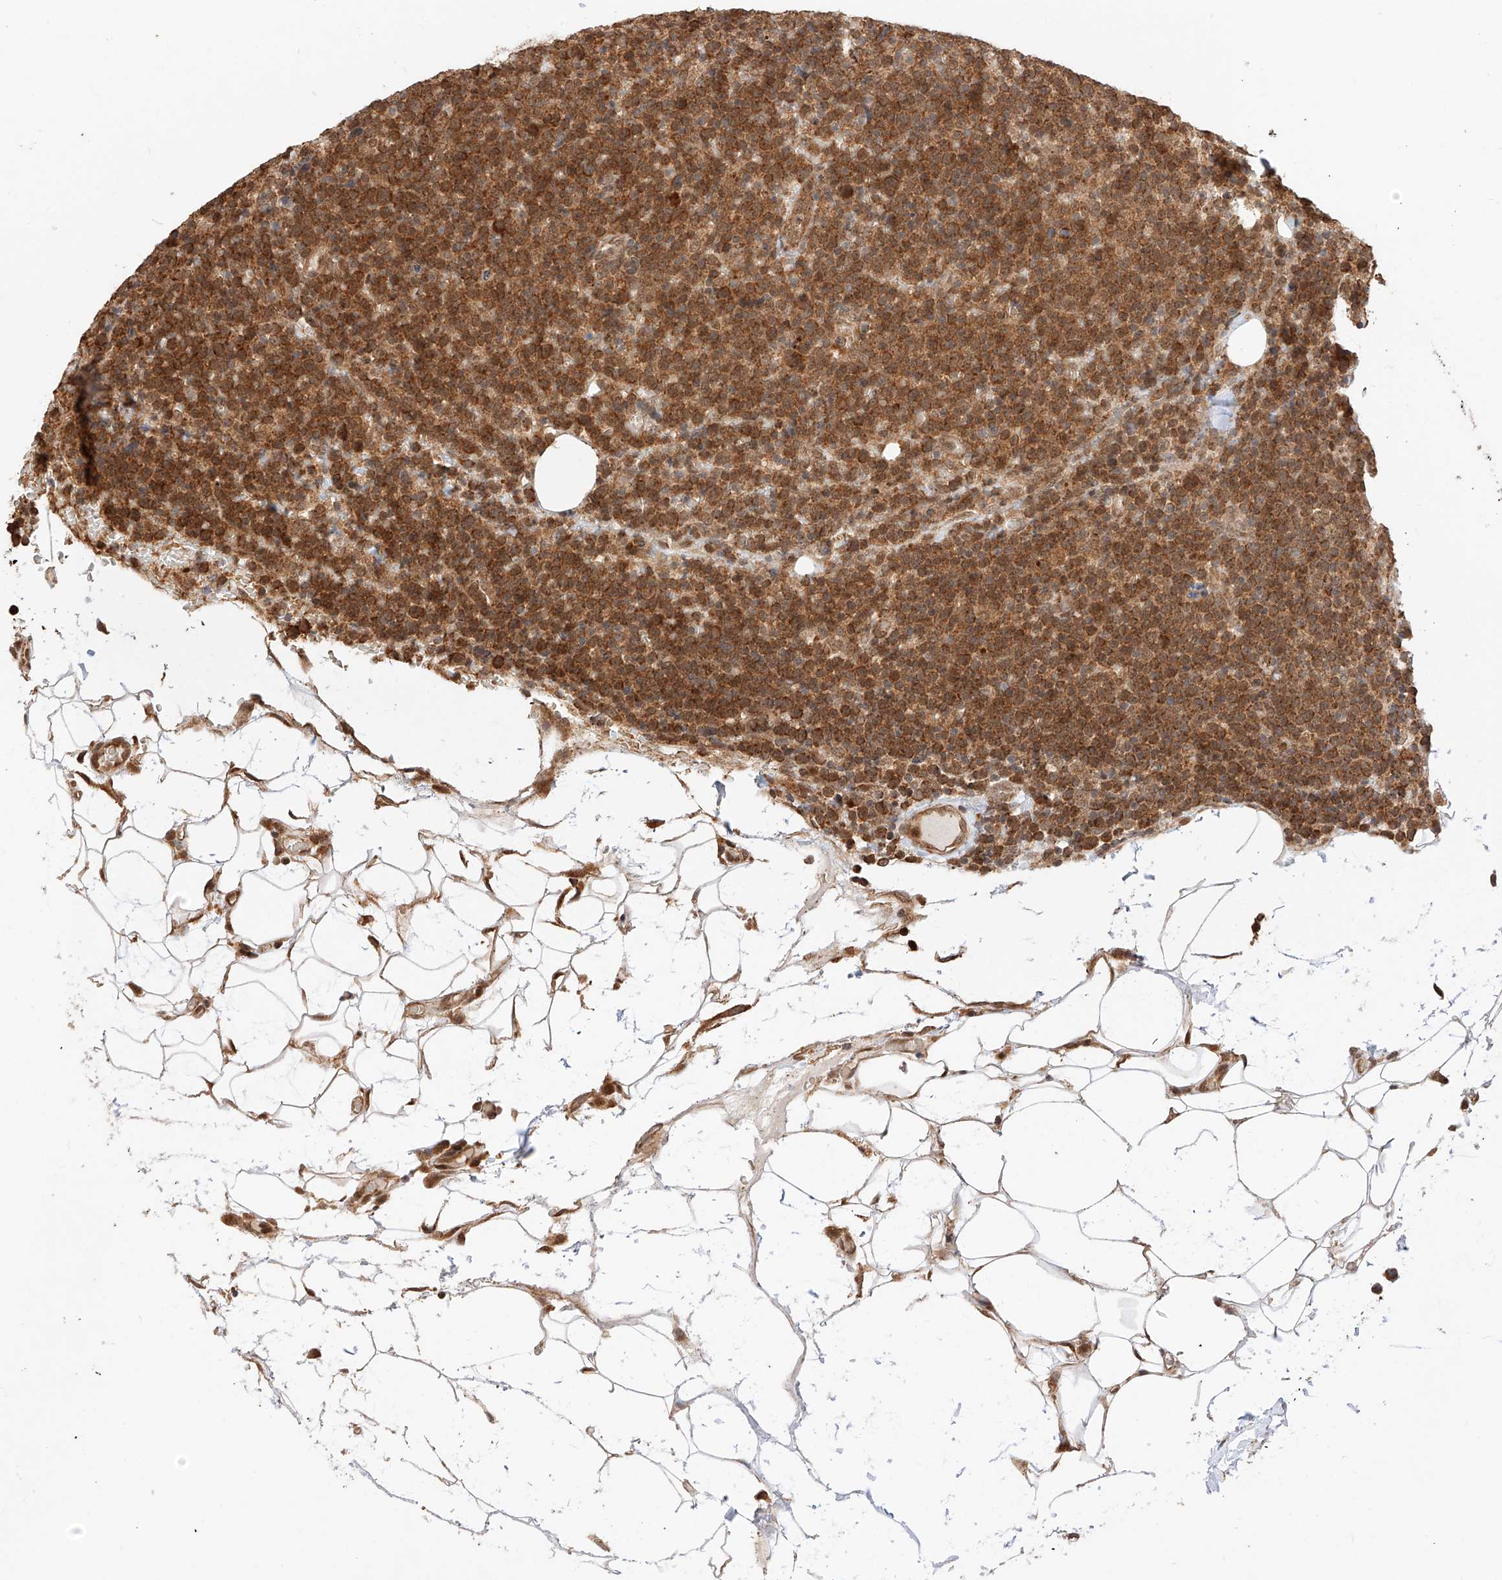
{"staining": {"intensity": "strong", "quantity": ">75%", "location": "cytoplasmic/membranous"}, "tissue": "lymphoma", "cell_type": "Tumor cells", "image_type": "cancer", "snomed": [{"axis": "morphology", "description": "Malignant lymphoma, non-Hodgkin's type, High grade"}, {"axis": "topography", "description": "Lymph node"}], "caption": "Tumor cells reveal high levels of strong cytoplasmic/membranous positivity in approximately >75% of cells in human high-grade malignant lymphoma, non-Hodgkin's type.", "gene": "EIF4H", "patient": {"sex": "male", "age": 61}}